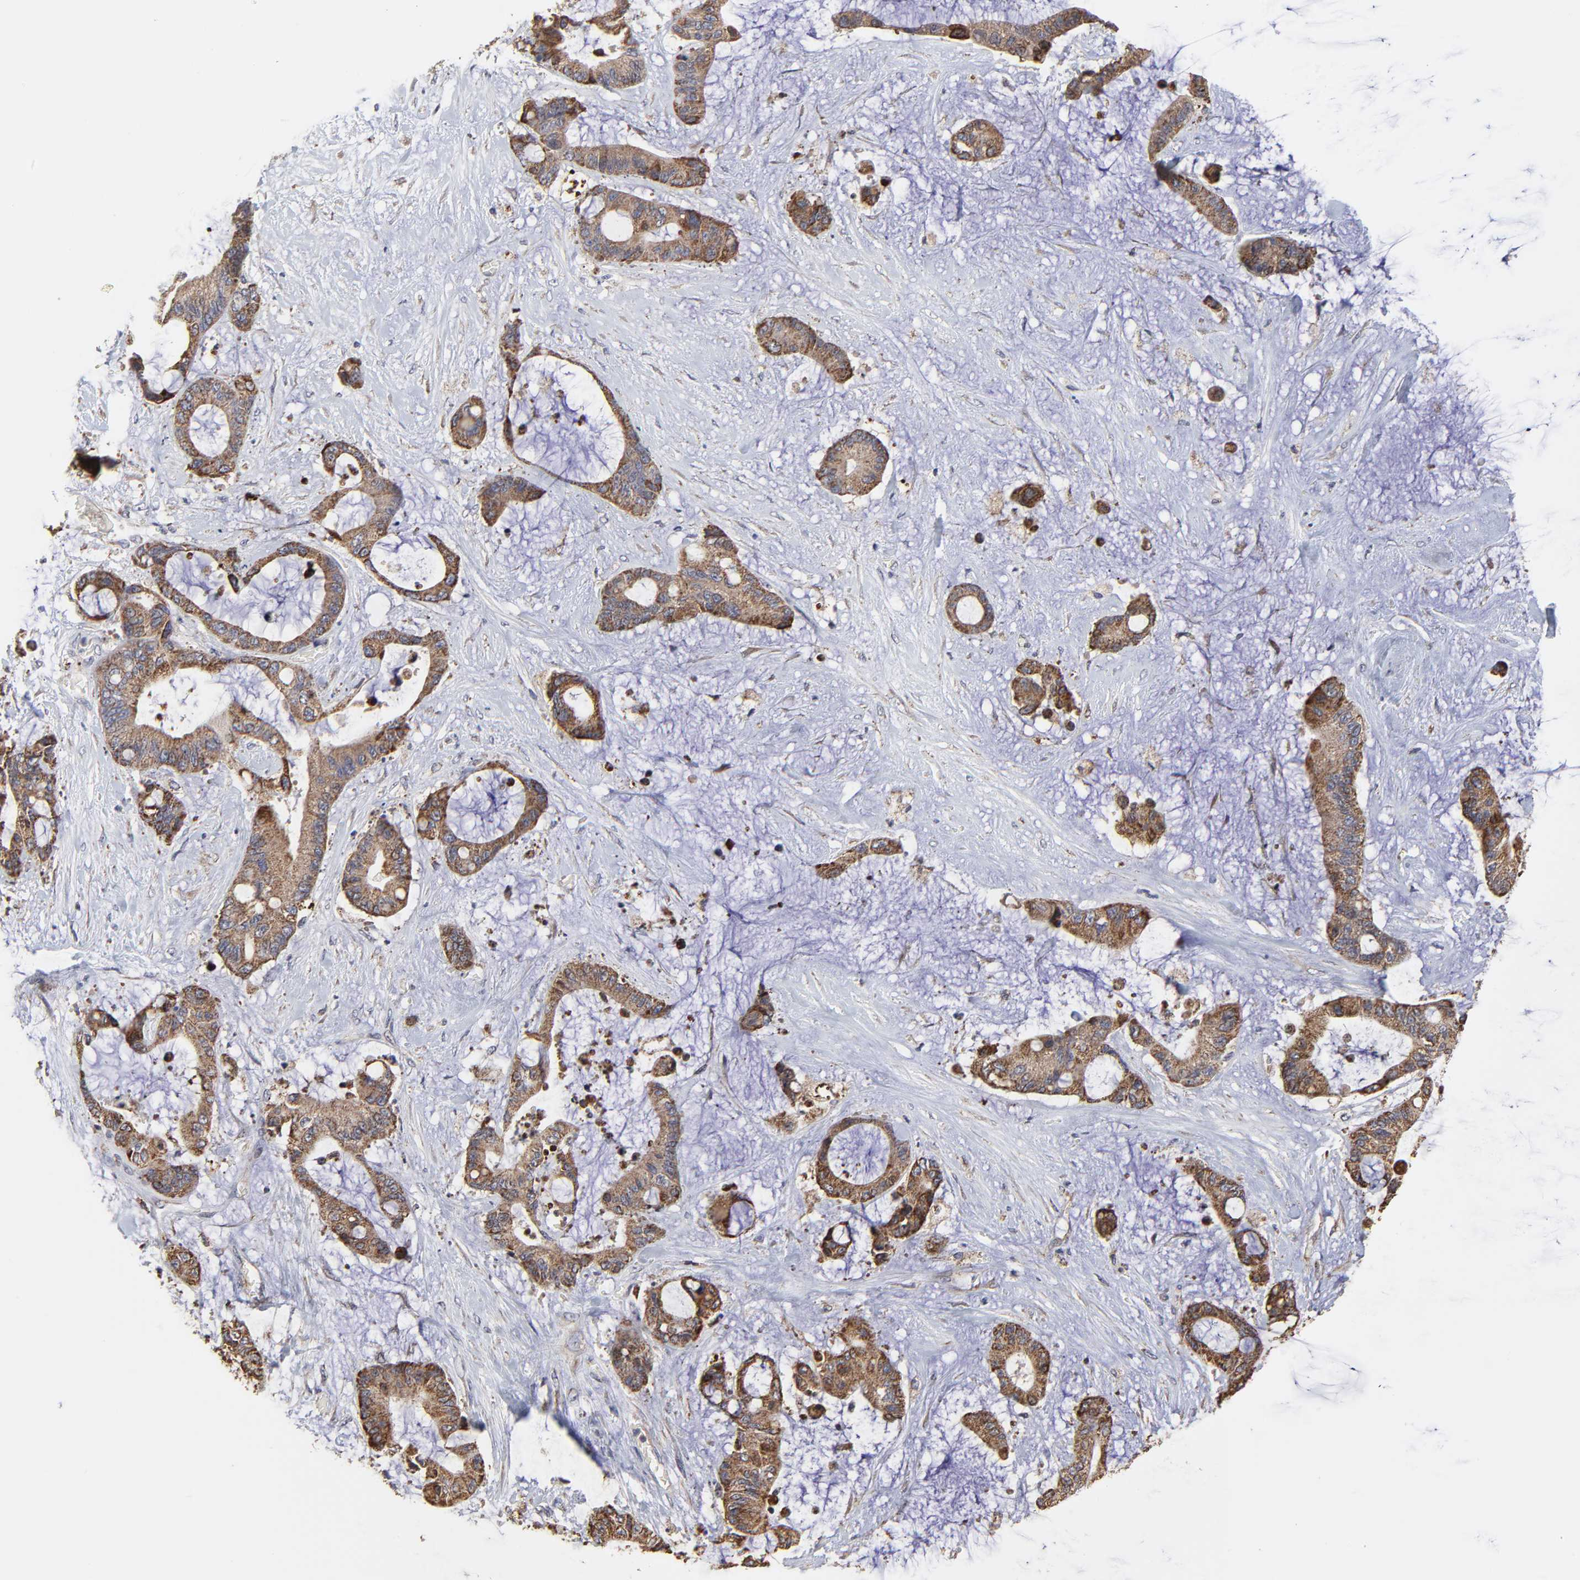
{"staining": {"intensity": "moderate", "quantity": ">75%", "location": "cytoplasmic/membranous"}, "tissue": "liver cancer", "cell_type": "Tumor cells", "image_type": "cancer", "snomed": [{"axis": "morphology", "description": "Cholangiocarcinoma"}, {"axis": "topography", "description": "Liver"}], "caption": "High-power microscopy captured an immunohistochemistry (IHC) image of liver cholangiocarcinoma, revealing moderate cytoplasmic/membranous expression in about >75% of tumor cells.", "gene": "ZNF550", "patient": {"sex": "female", "age": 73}}